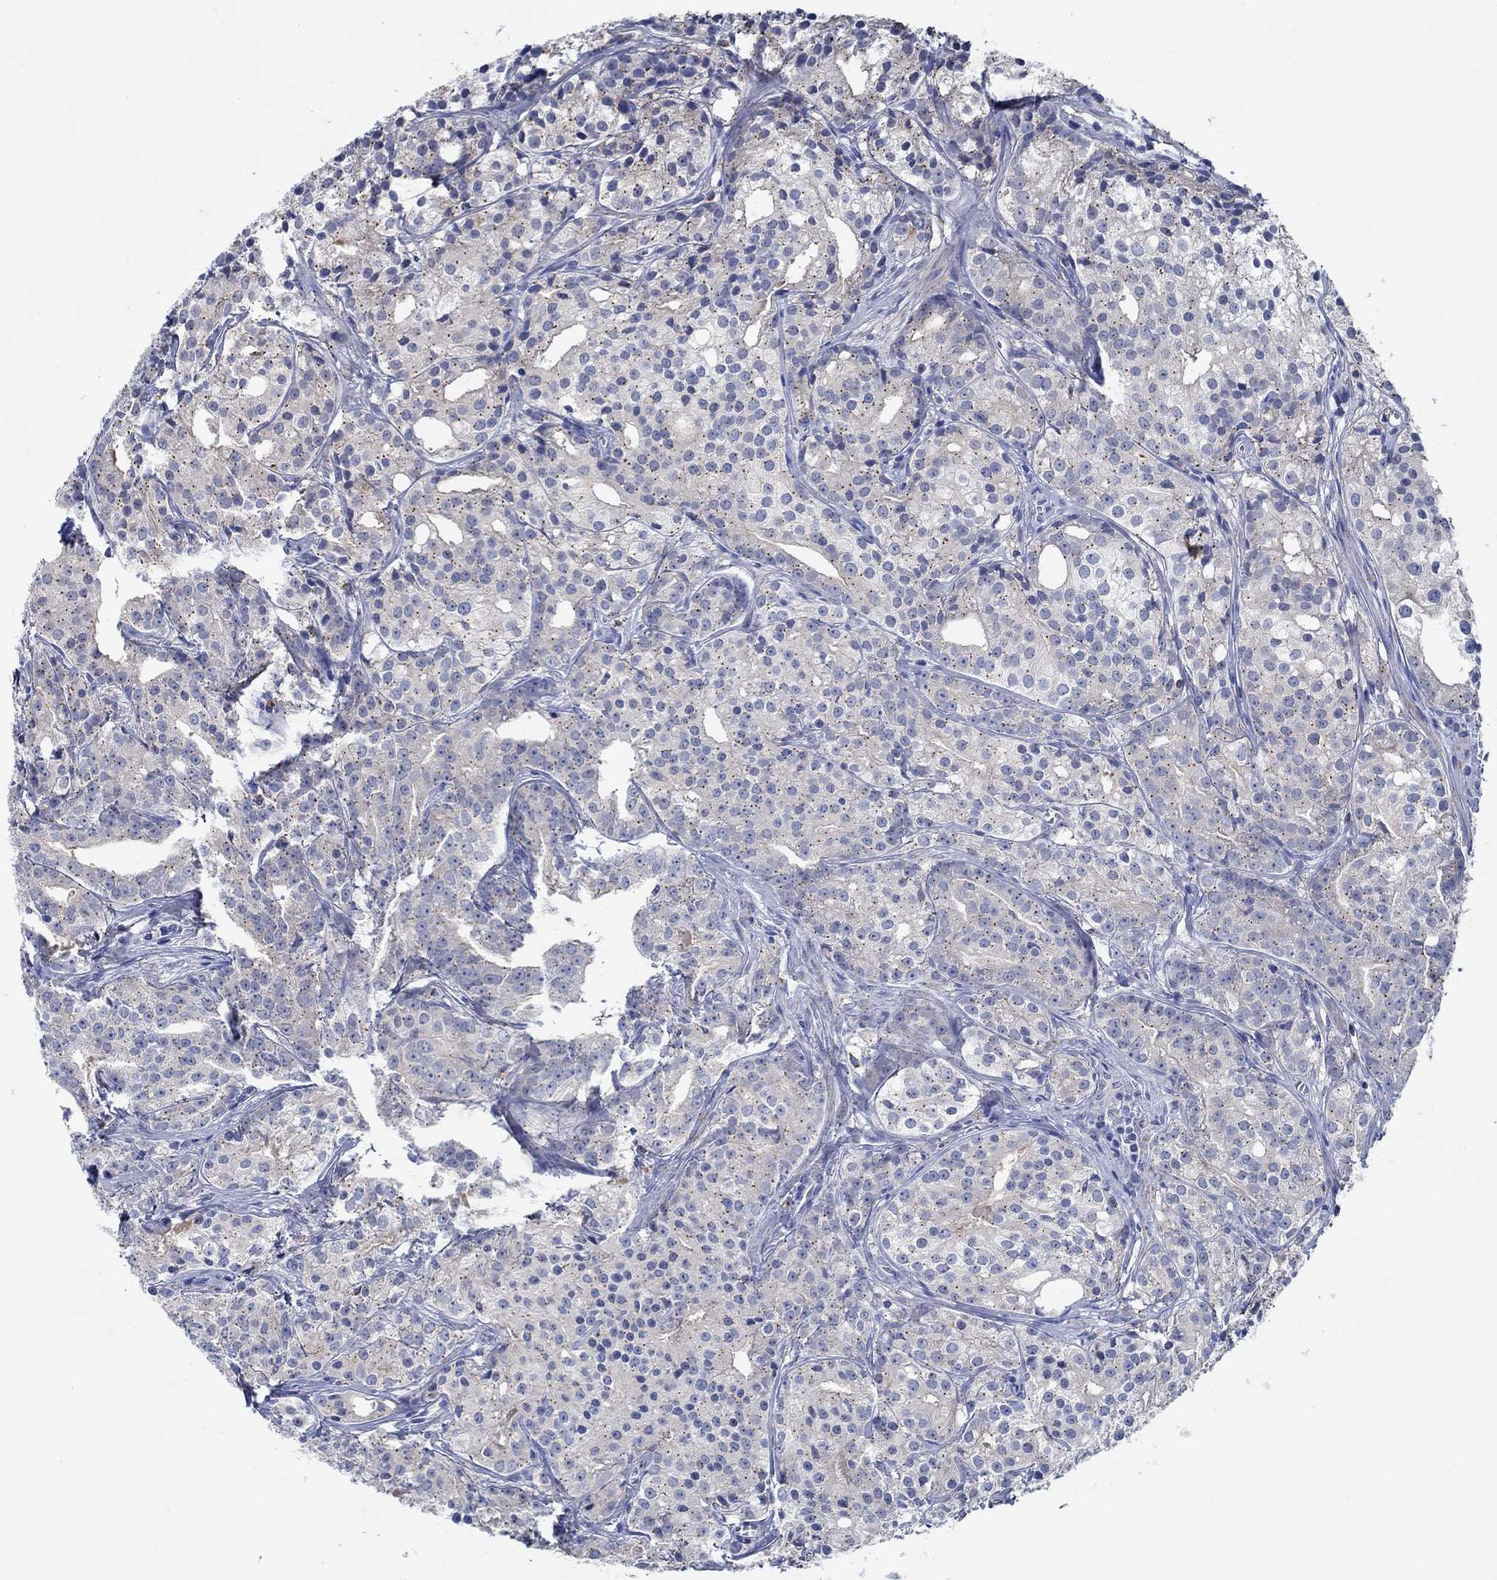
{"staining": {"intensity": "negative", "quantity": "none", "location": "none"}, "tissue": "prostate cancer", "cell_type": "Tumor cells", "image_type": "cancer", "snomed": [{"axis": "morphology", "description": "Adenocarcinoma, Medium grade"}, {"axis": "topography", "description": "Prostate"}], "caption": "This is an IHC histopathology image of prostate cancer (adenocarcinoma (medium-grade)). There is no expression in tumor cells.", "gene": "CPM", "patient": {"sex": "male", "age": 74}}